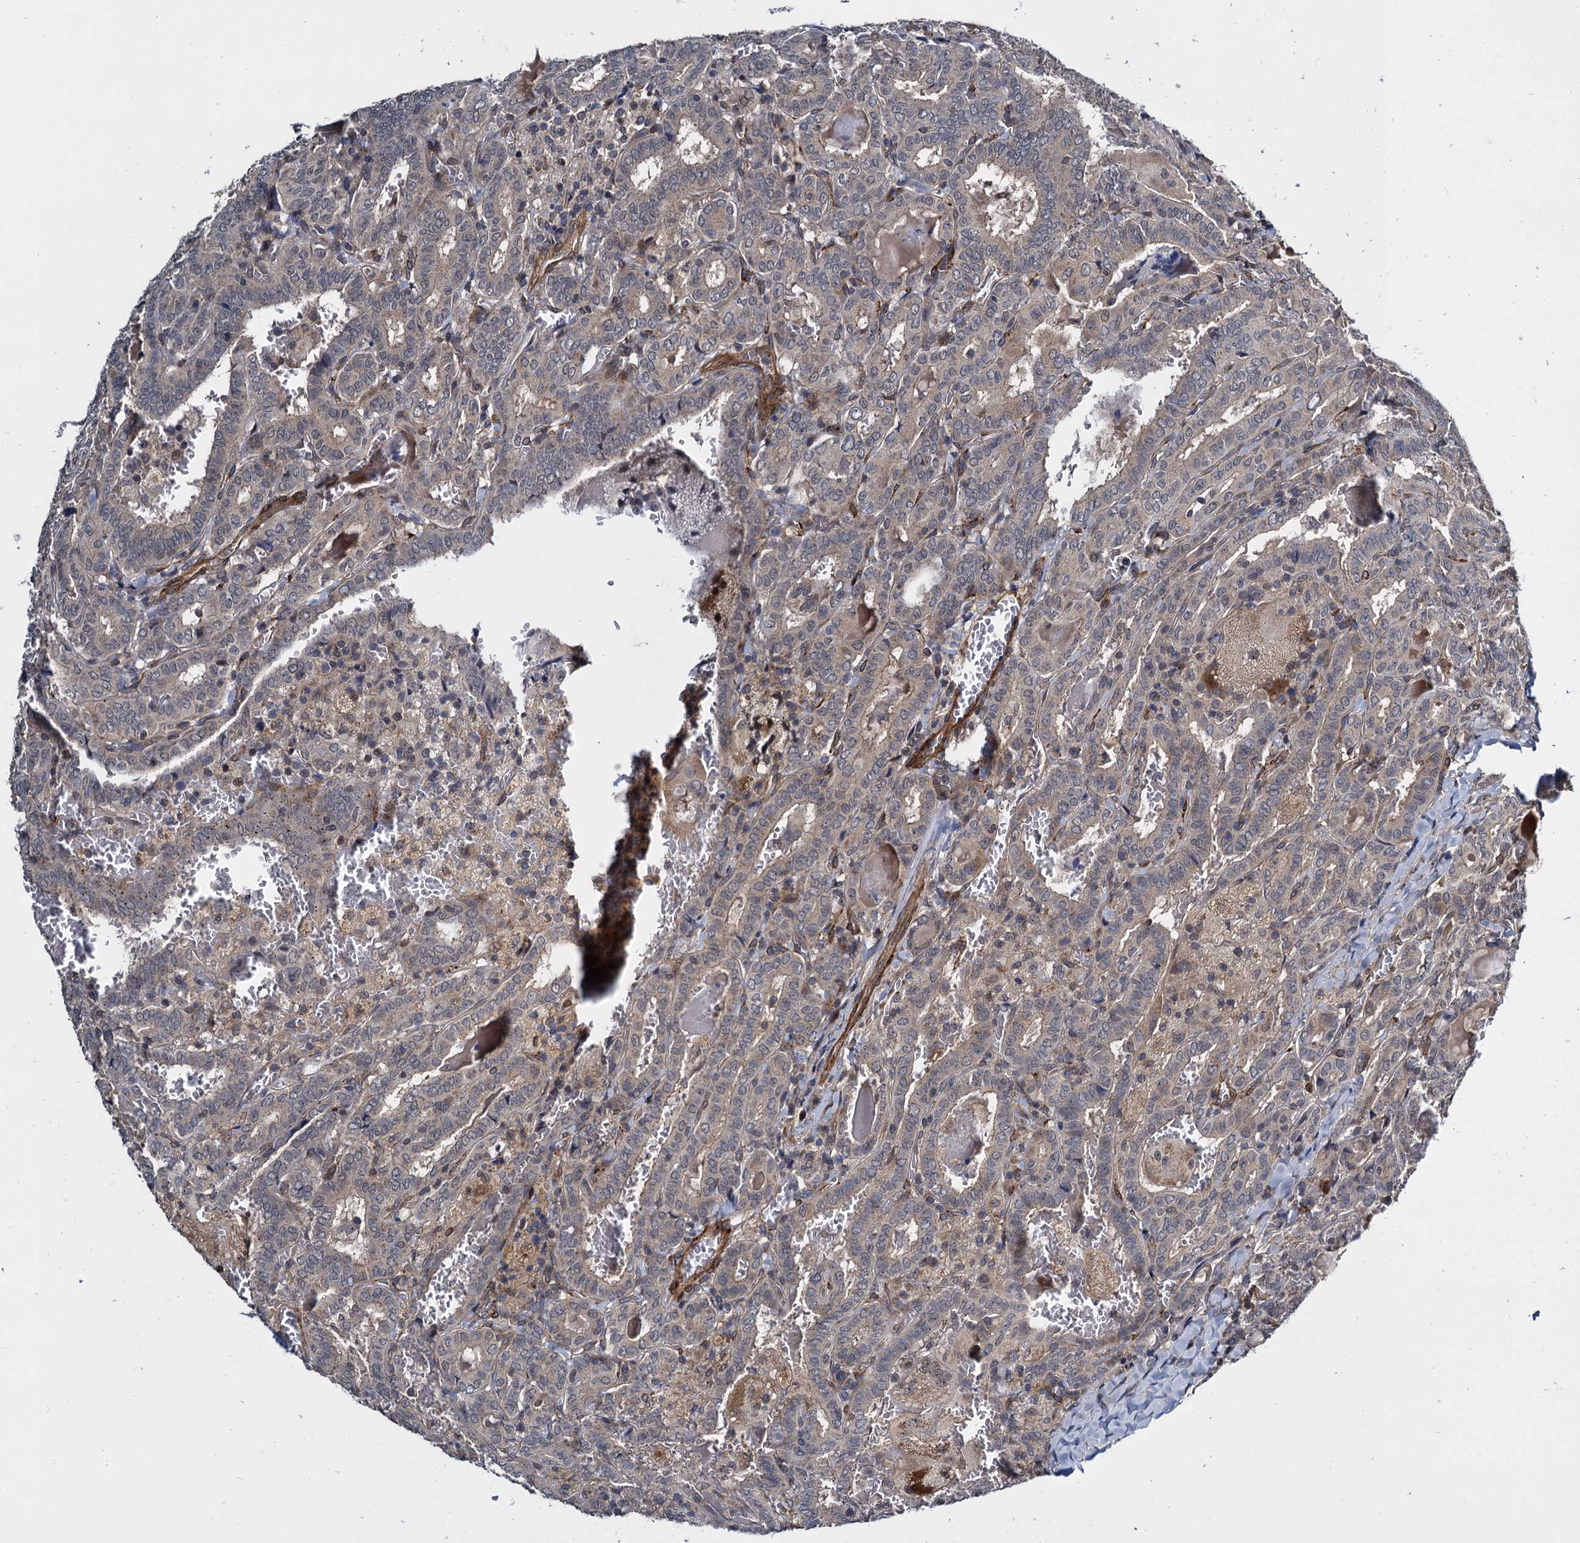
{"staining": {"intensity": "weak", "quantity": "<25%", "location": "cytoplasmic/membranous"}, "tissue": "thyroid cancer", "cell_type": "Tumor cells", "image_type": "cancer", "snomed": [{"axis": "morphology", "description": "Papillary adenocarcinoma, NOS"}, {"axis": "topography", "description": "Thyroid gland"}], "caption": "Immunohistochemistry (IHC) micrograph of human thyroid cancer stained for a protein (brown), which shows no positivity in tumor cells.", "gene": "ARHGAP42", "patient": {"sex": "female", "age": 72}}